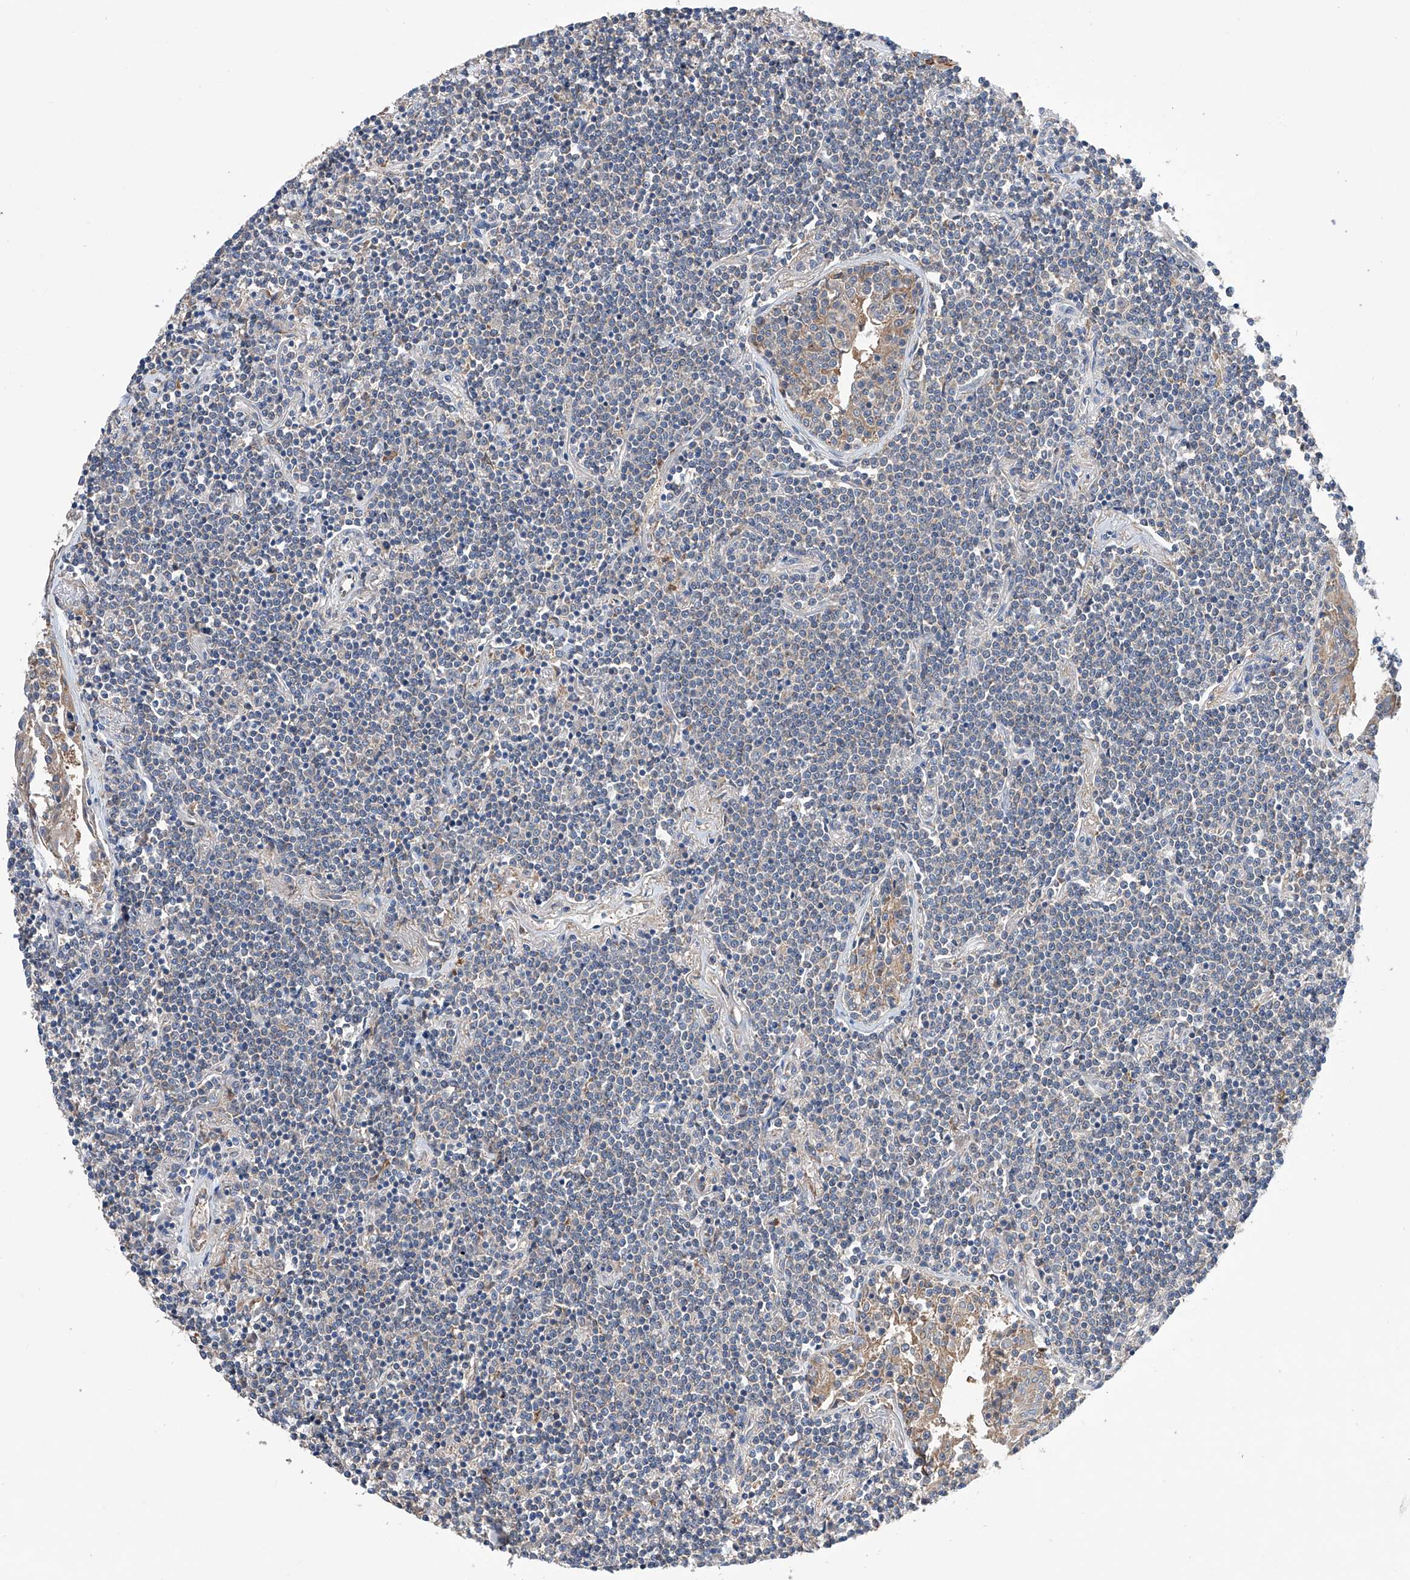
{"staining": {"intensity": "weak", "quantity": "<25%", "location": "cytoplasmic/membranous"}, "tissue": "lymphoma", "cell_type": "Tumor cells", "image_type": "cancer", "snomed": [{"axis": "morphology", "description": "Malignant lymphoma, non-Hodgkin's type, Low grade"}, {"axis": "topography", "description": "Lung"}], "caption": "Tumor cells show no significant protein staining in lymphoma.", "gene": "SPATA20", "patient": {"sex": "female", "age": 71}}